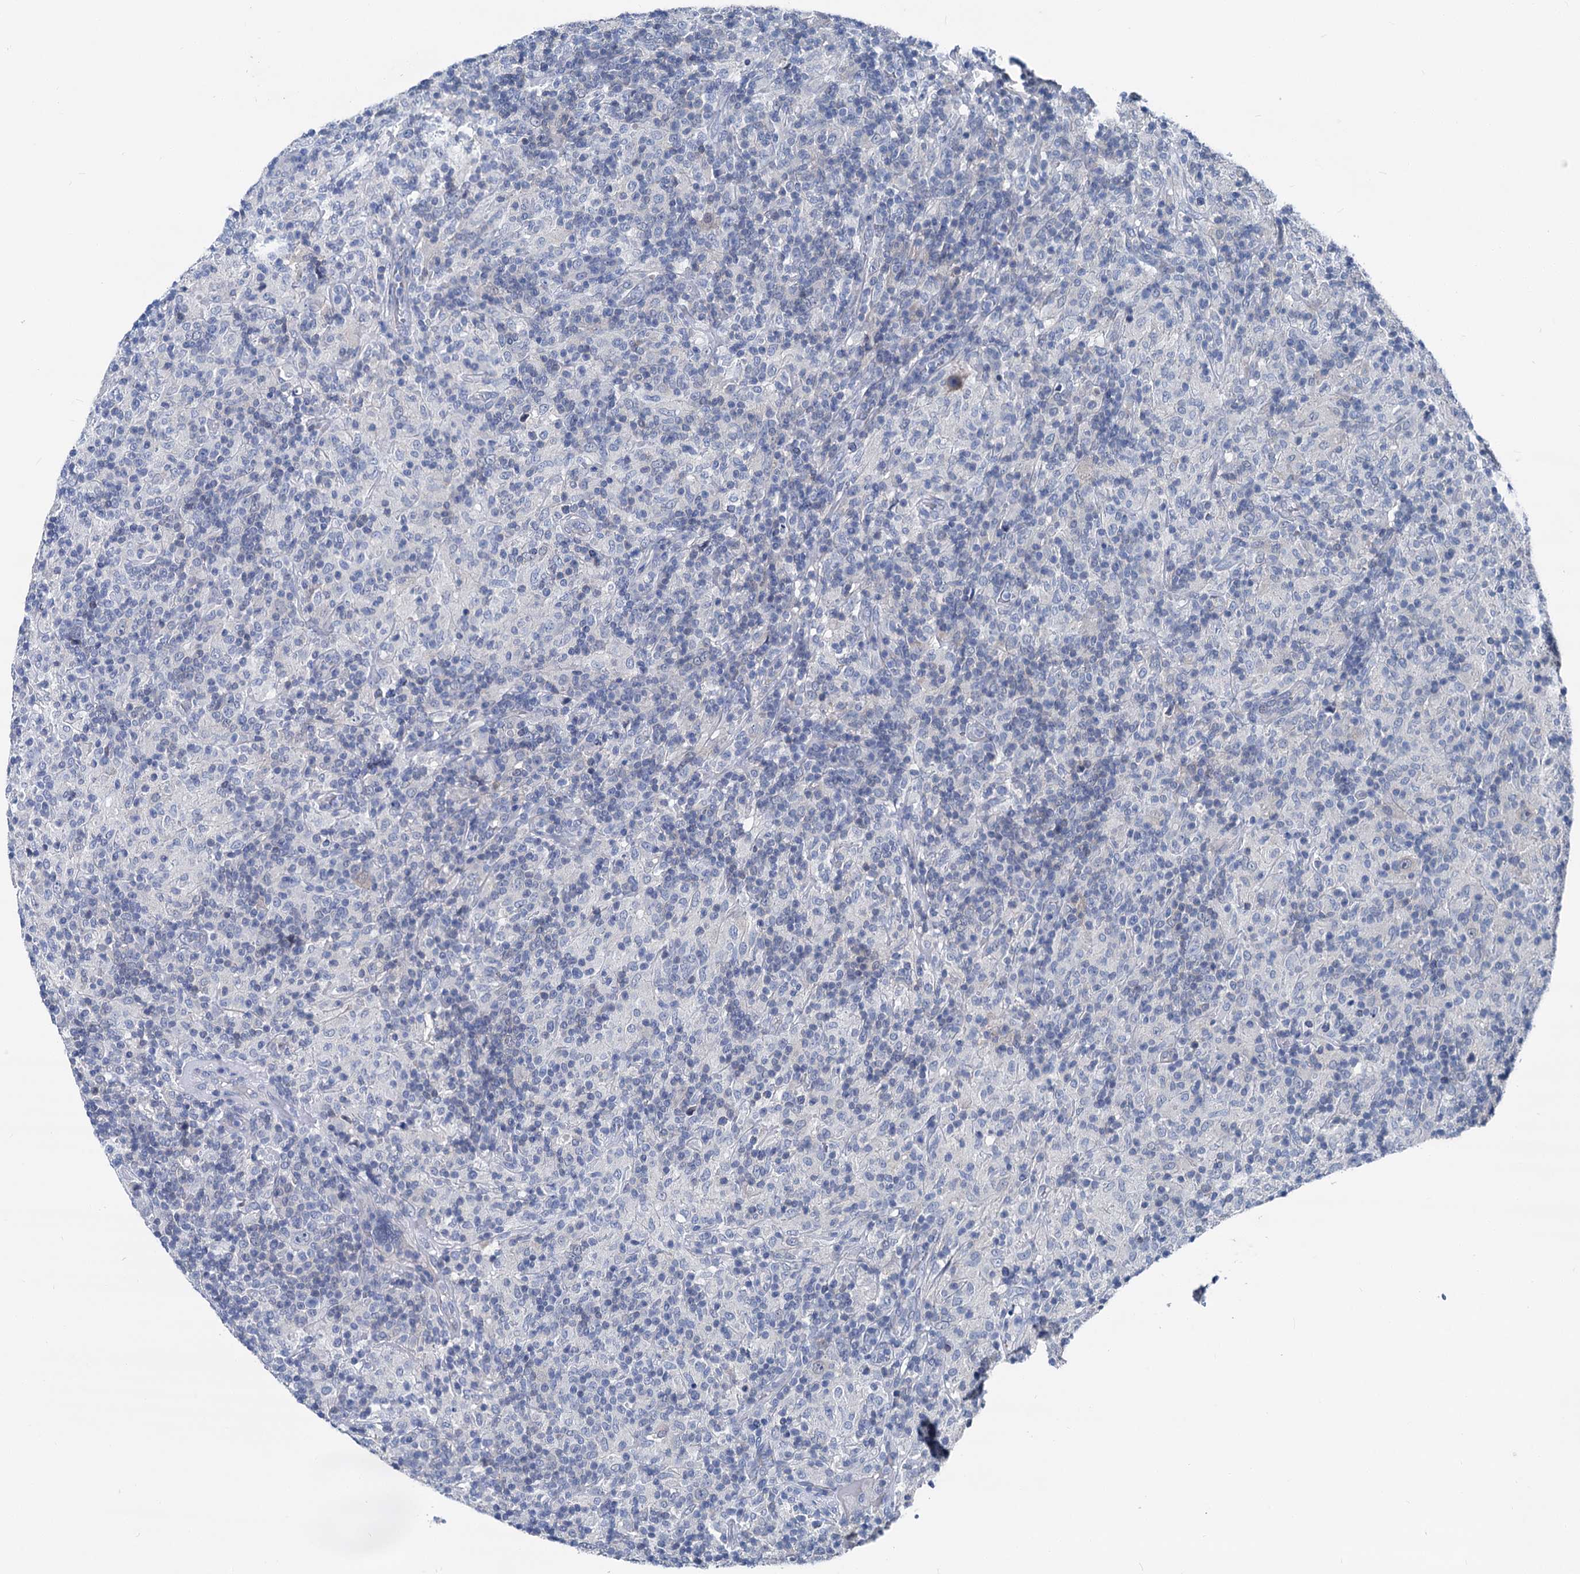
{"staining": {"intensity": "negative", "quantity": "none", "location": "none"}, "tissue": "lymphoma", "cell_type": "Tumor cells", "image_type": "cancer", "snomed": [{"axis": "morphology", "description": "Hodgkin's disease, NOS"}, {"axis": "topography", "description": "Lymph node"}], "caption": "Photomicrograph shows no significant protein expression in tumor cells of Hodgkin's disease. (DAB IHC with hematoxylin counter stain).", "gene": "GLO1", "patient": {"sex": "male", "age": 70}}